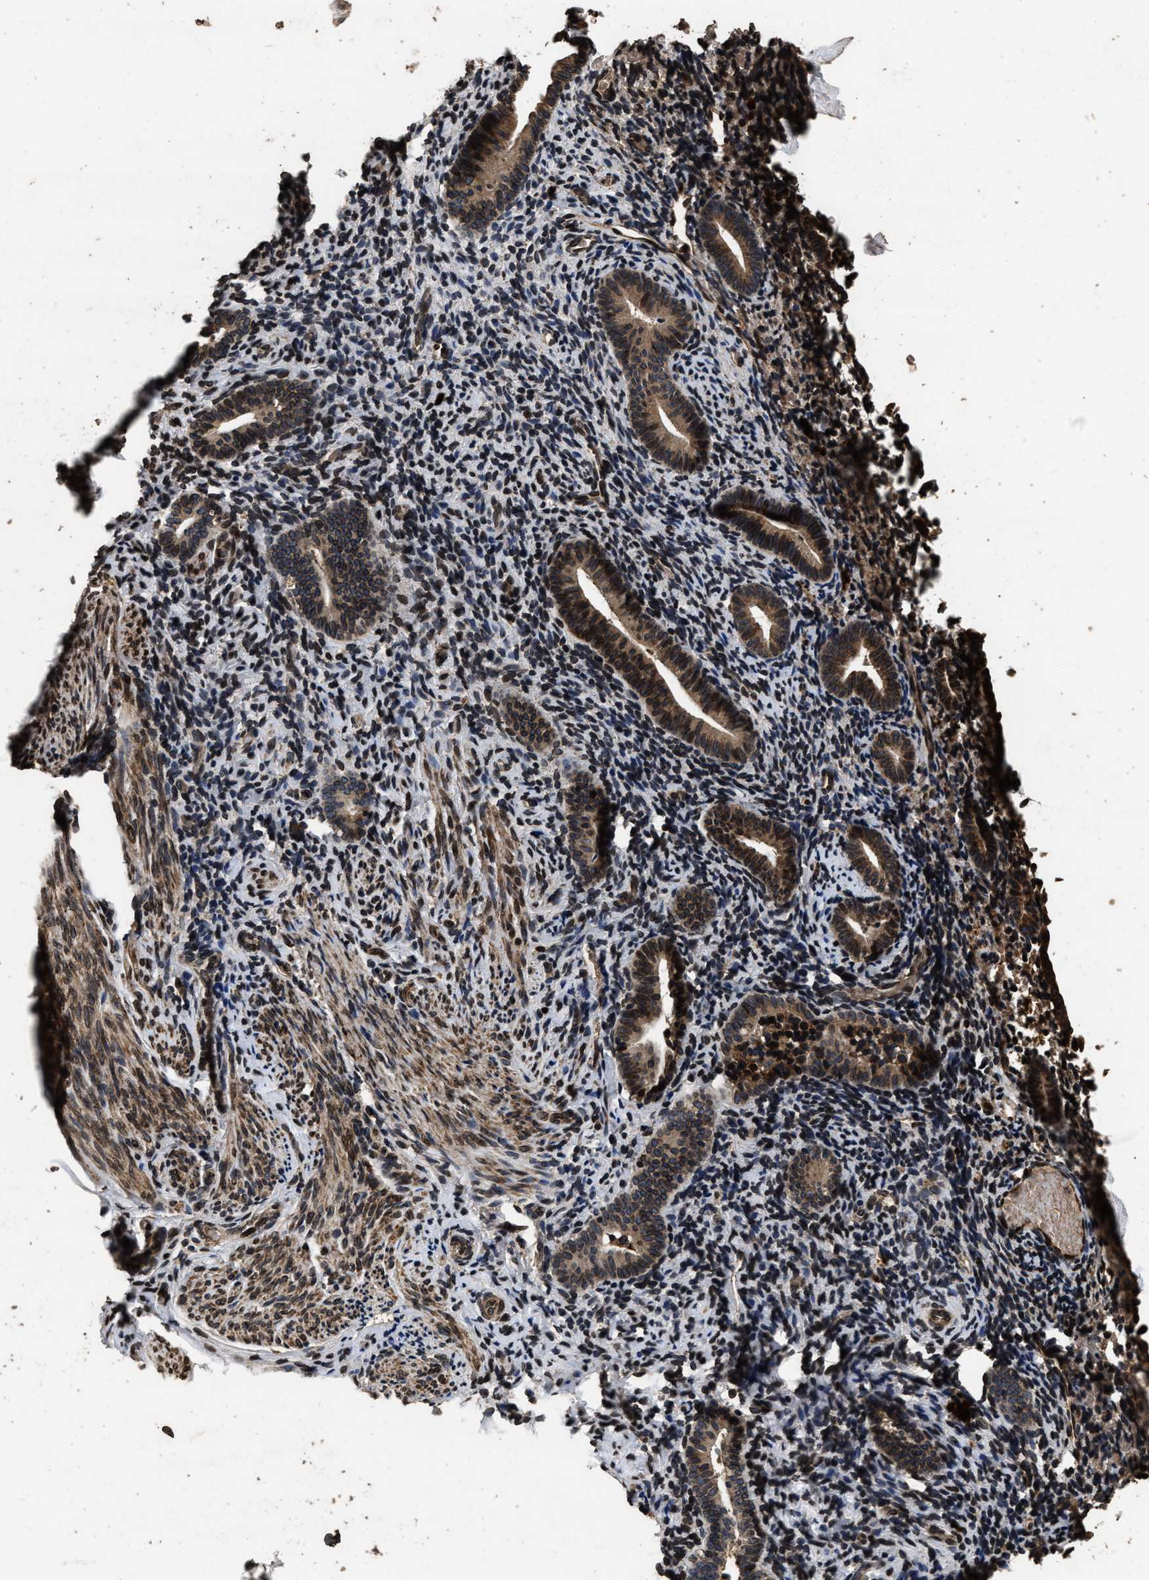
{"staining": {"intensity": "moderate", "quantity": "25%-75%", "location": "cytoplasmic/membranous,nuclear"}, "tissue": "endometrium", "cell_type": "Cells in endometrial stroma", "image_type": "normal", "snomed": [{"axis": "morphology", "description": "Normal tissue, NOS"}, {"axis": "topography", "description": "Endometrium"}], "caption": "The immunohistochemical stain labels moderate cytoplasmic/membranous,nuclear expression in cells in endometrial stroma of benign endometrium.", "gene": "ACCS", "patient": {"sex": "female", "age": 51}}